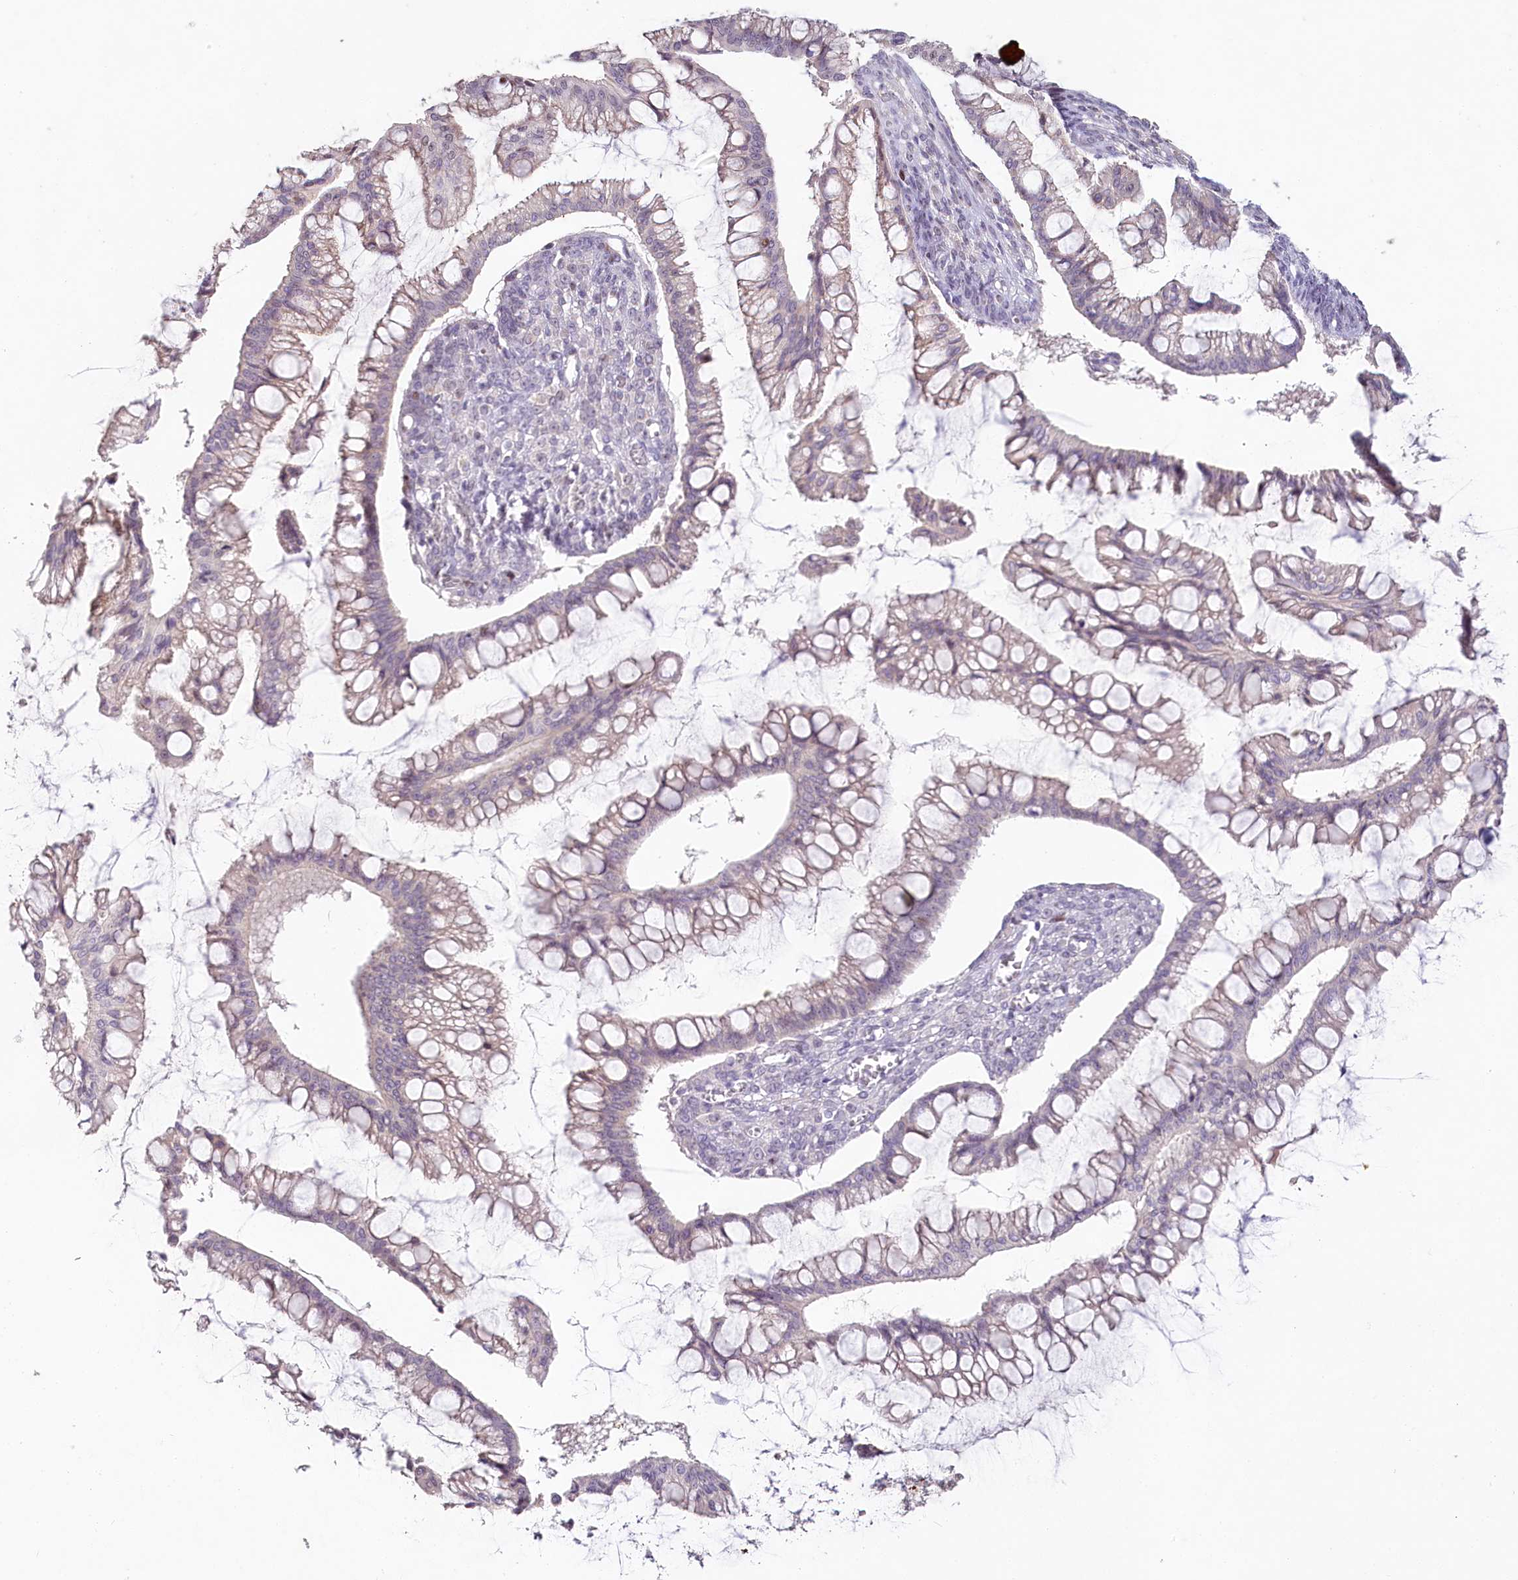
{"staining": {"intensity": "negative", "quantity": "none", "location": "none"}, "tissue": "ovarian cancer", "cell_type": "Tumor cells", "image_type": "cancer", "snomed": [{"axis": "morphology", "description": "Cystadenocarcinoma, mucinous, NOS"}, {"axis": "topography", "description": "Ovary"}], "caption": "An immunohistochemistry photomicrograph of mucinous cystadenocarcinoma (ovarian) is shown. There is no staining in tumor cells of mucinous cystadenocarcinoma (ovarian).", "gene": "HPD", "patient": {"sex": "female", "age": 73}}